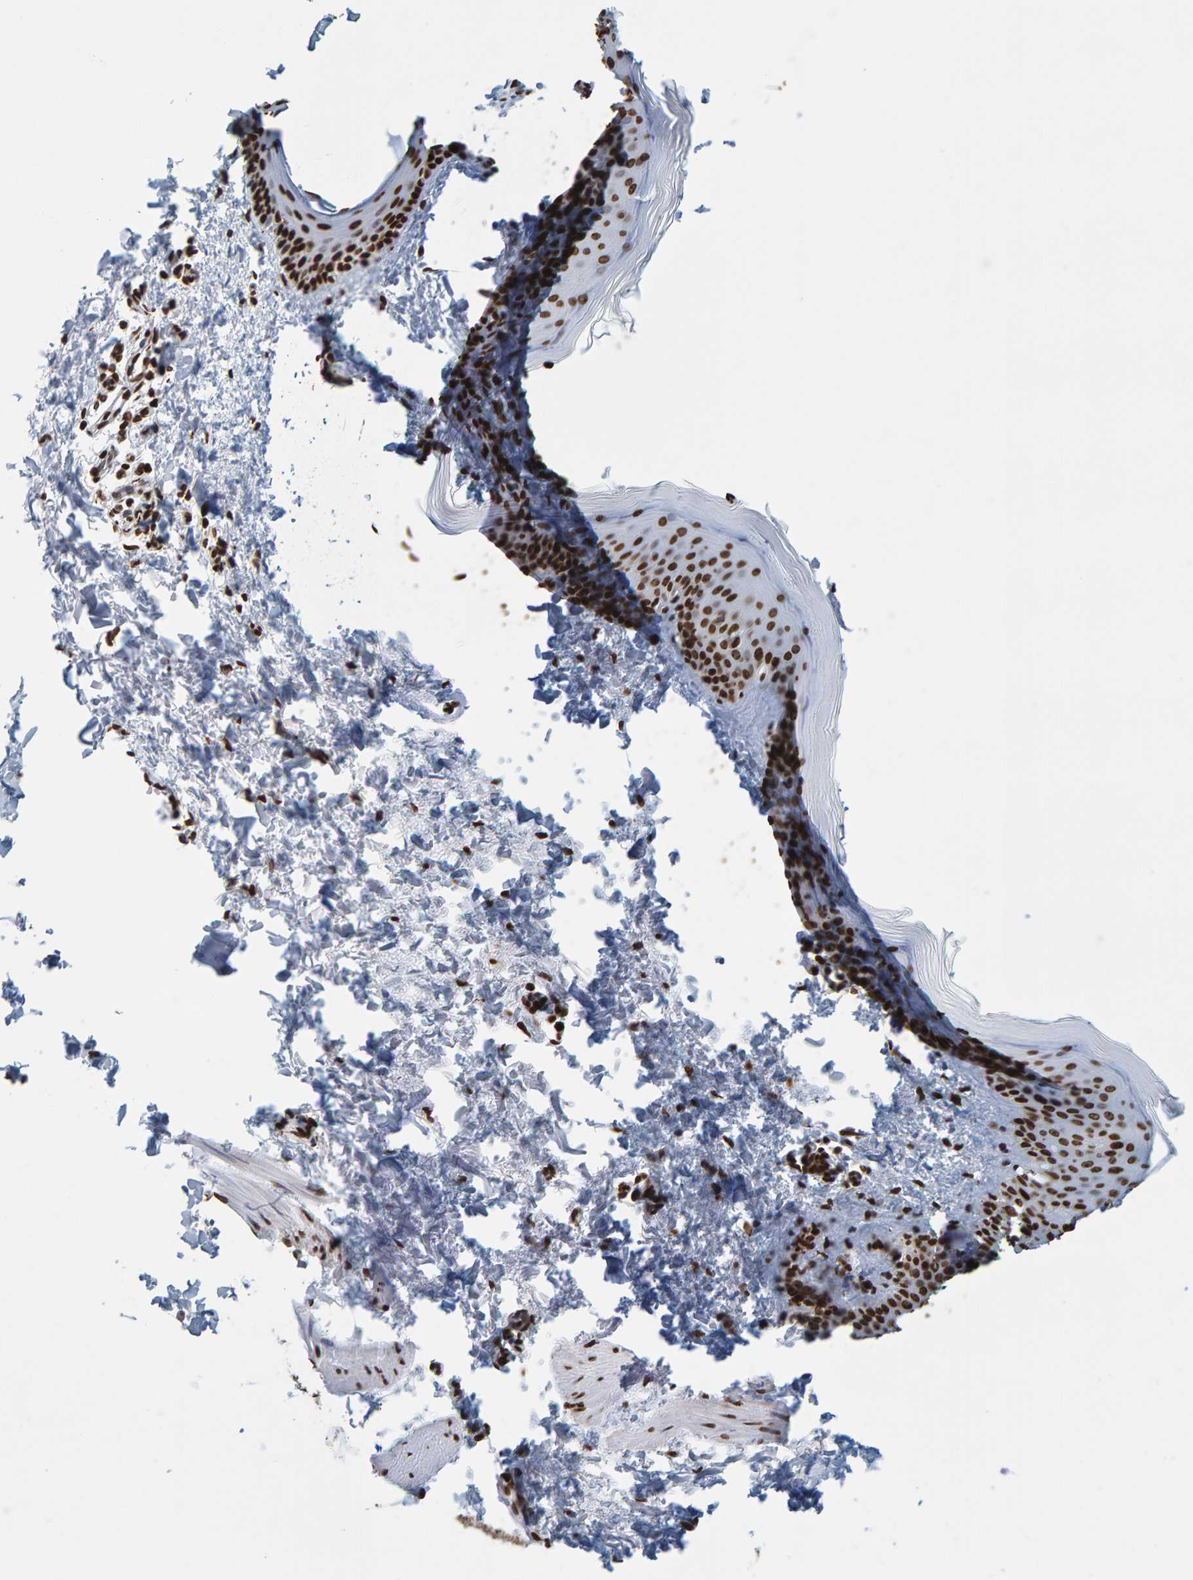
{"staining": {"intensity": "moderate", "quantity": ">75%", "location": "nuclear"}, "tissue": "skin", "cell_type": "Fibroblasts", "image_type": "normal", "snomed": [{"axis": "morphology", "description": "Normal tissue, NOS"}, {"axis": "topography", "description": "Skin"}], "caption": "IHC photomicrograph of normal skin: skin stained using immunohistochemistry displays medium levels of moderate protein expression localized specifically in the nuclear of fibroblasts, appearing as a nuclear brown color.", "gene": "BRF2", "patient": {"sex": "female", "age": 27}}